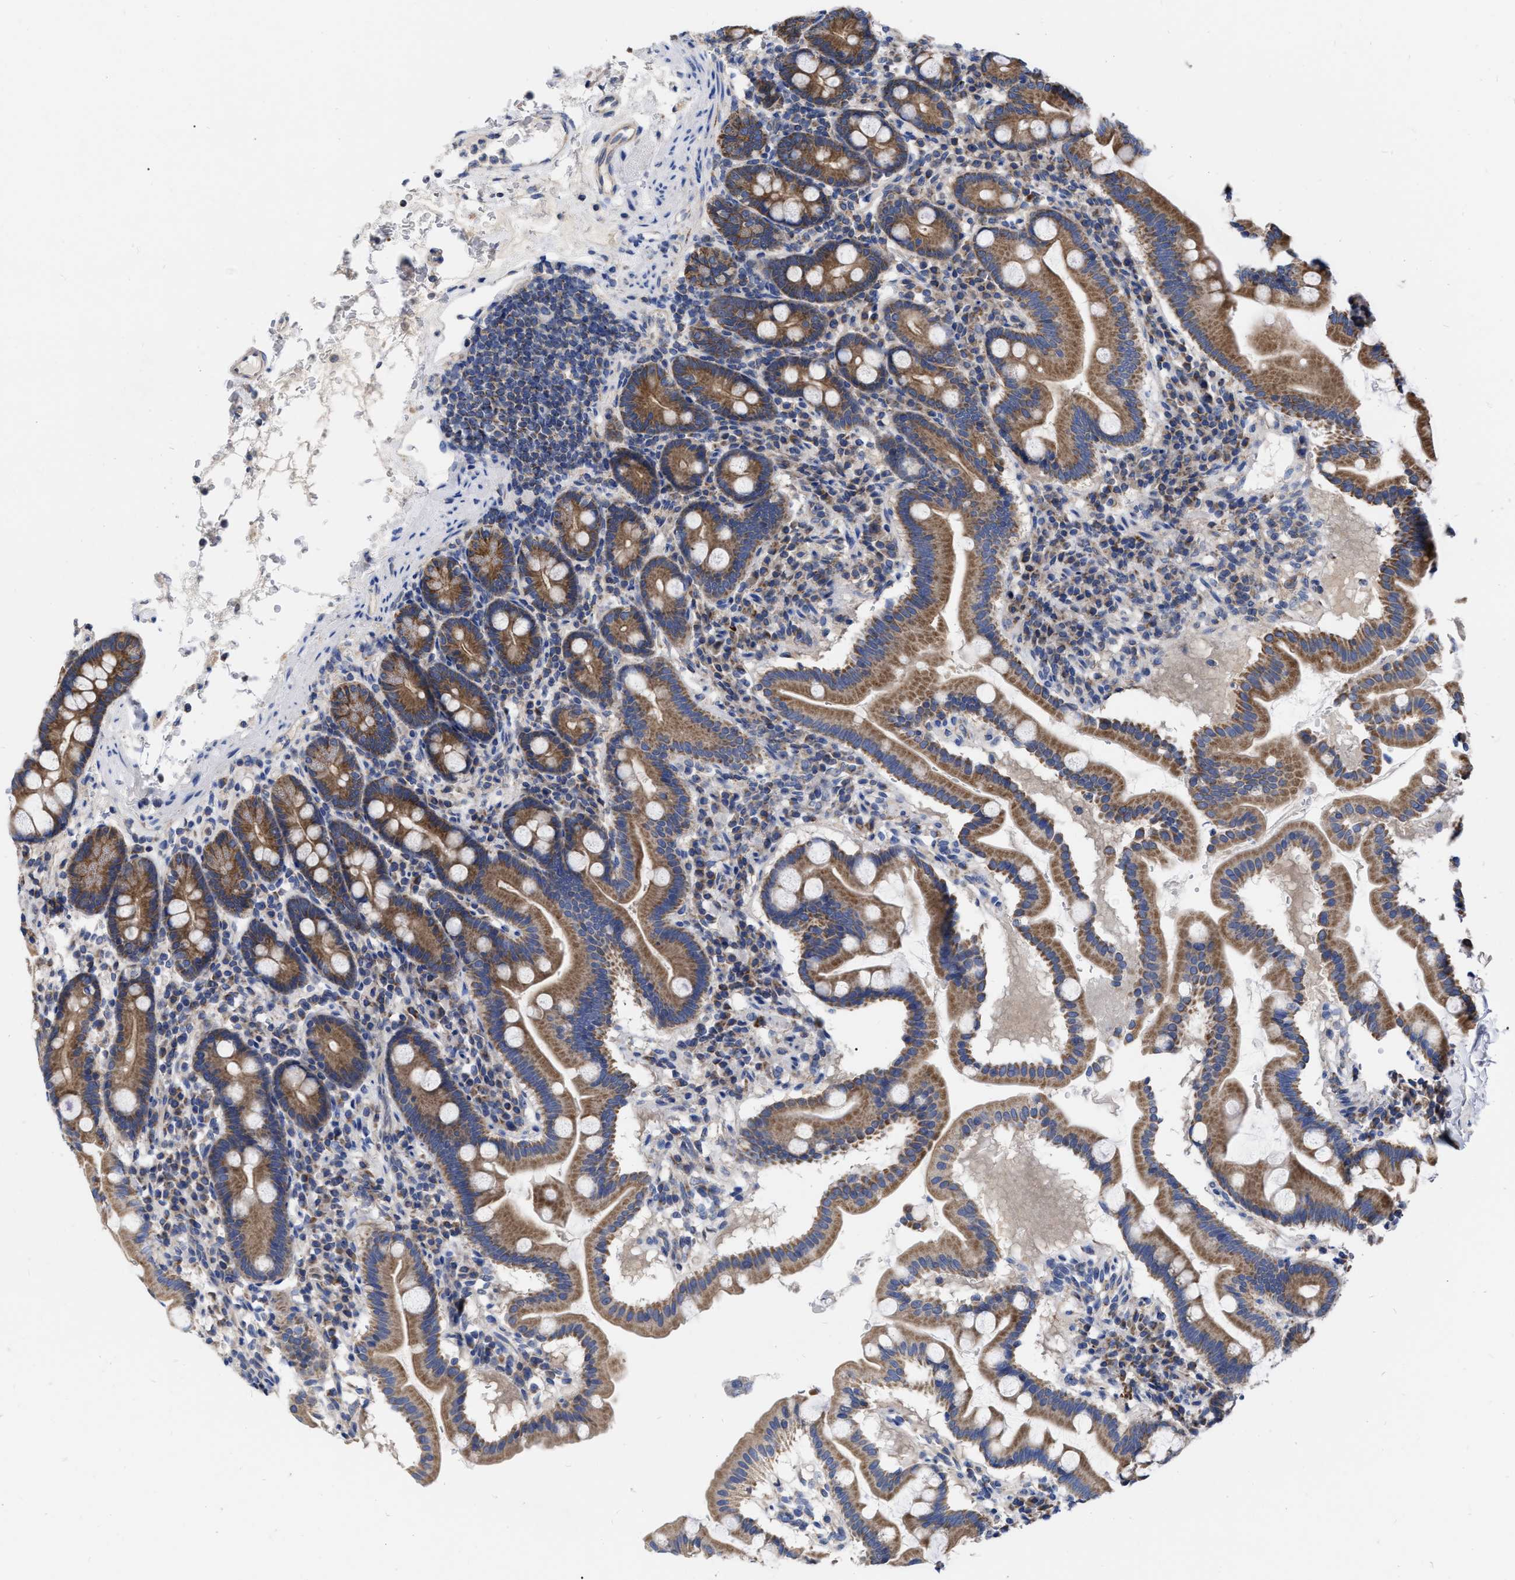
{"staining": {"intensity": "moderate", "quantity": ">75%", "location": "cytoplasmic/membranous"}, "tissue": "duodenum", "cell_type": "Glandular cells", "image_type": "normal", "snomed": [{"axis": "morphology", "description": "Normal tissue, NOS"}, {"axis": "topography", "description": "Duodenum"}], "caption": "Protein expression by immunohistochemistry shows moderate cytoplasmic/membranous expression in approximately >75% of glandular cells in normal duodenum. The staining was performed using DAB (3,3'-diaminobenzidine) to visualize the protein expression in brown, while the nuclei were stained in blue with hematoxylin (Magnification: 20x).", "gene": "CDKN2C", "patient": {"sex": "male", "age": 50}}